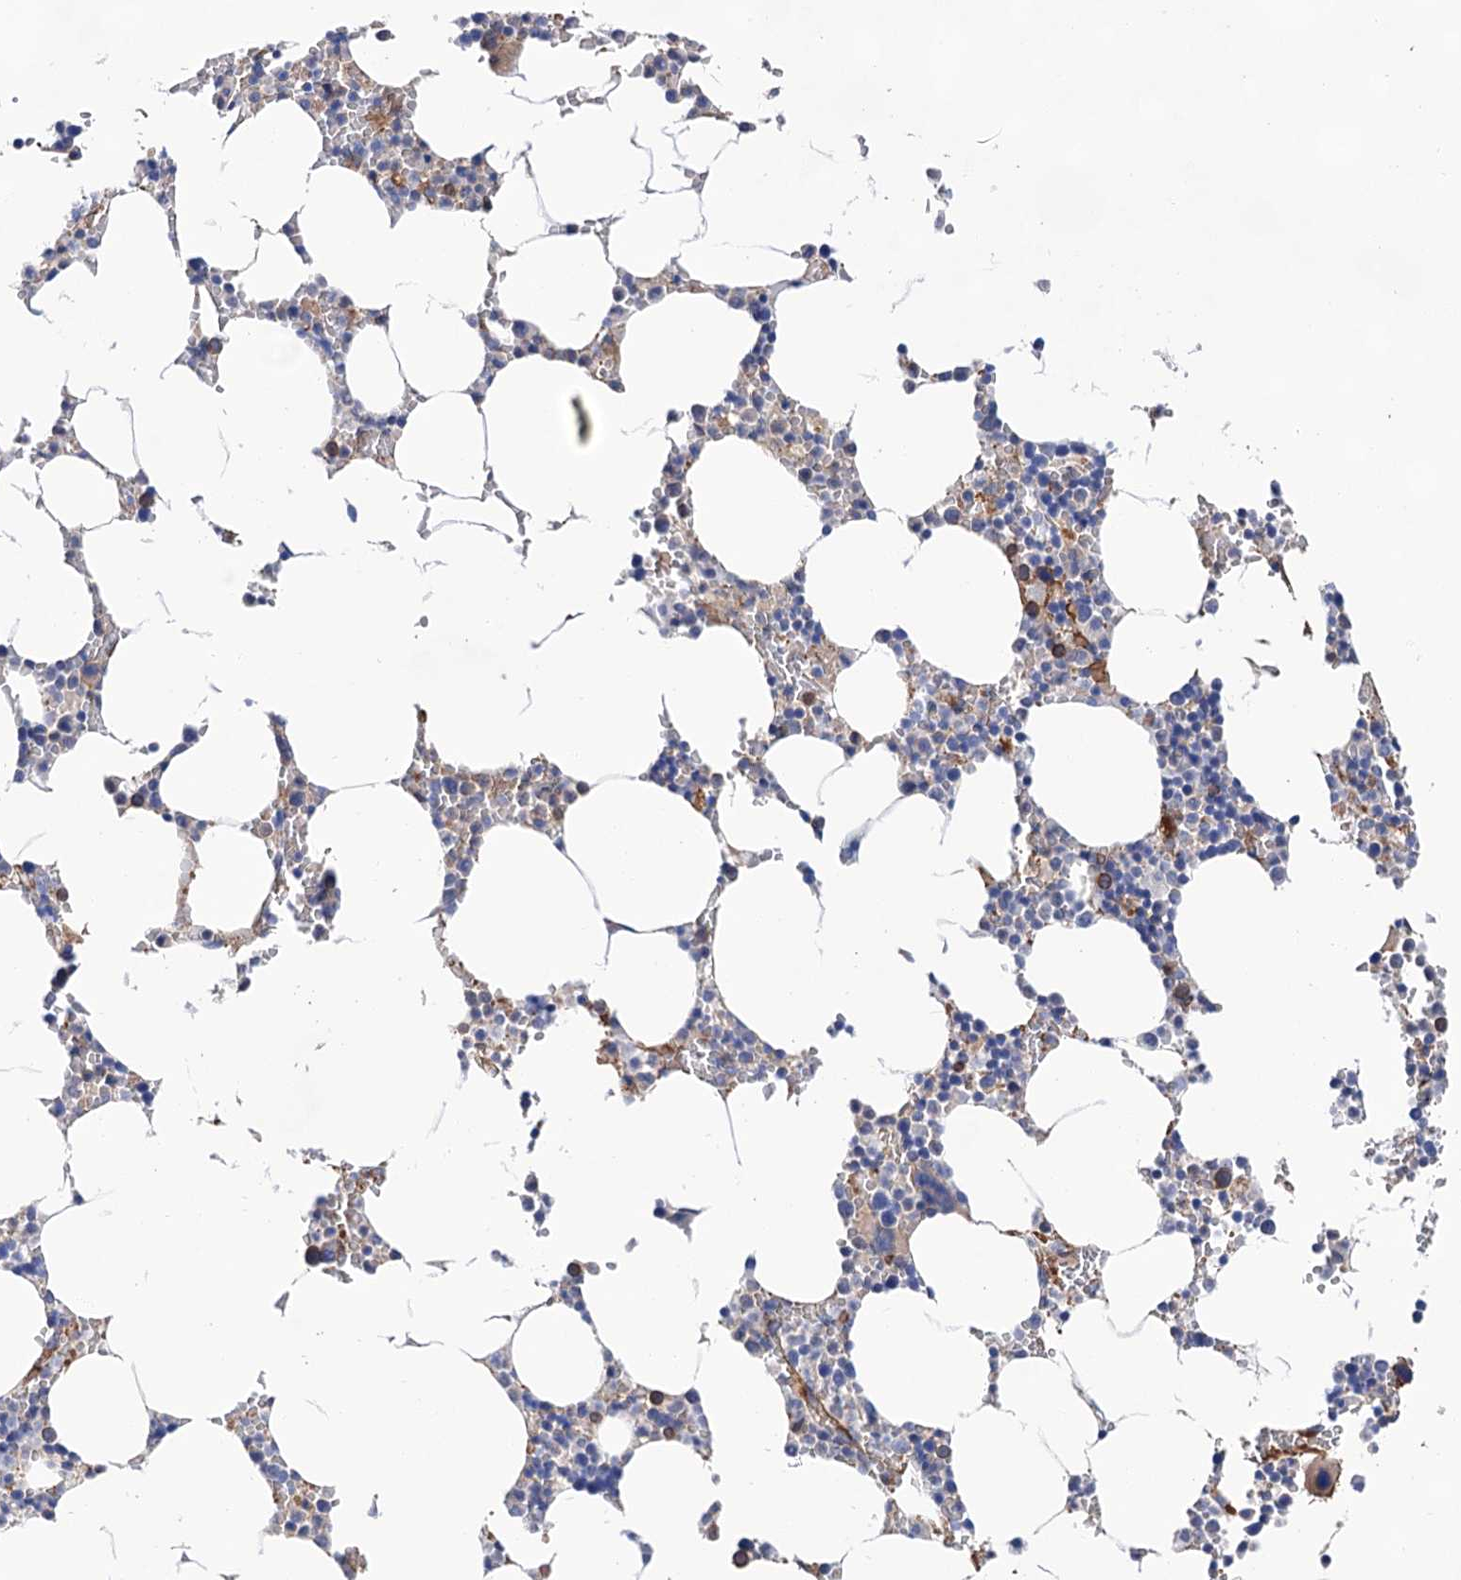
{"staining": {"intensity": "moderate", "quantity": "<25%", "location": "cytoplasmic/membranous"}, "tissue": "bone marrow", "cell_type": "Hematopoietic cells", "image_type": "normal", "snomed": [{"axis": "morphology", "description": "Normal tissue, NOS"}, {"axis": "topography", "description": "Bone marrow"}], "caption": "Immunohistochemistry (IHC) of normal bone marrow exhibits low levels of moderate cytoplasmic/membranous positivity in about <25% of hematopoietic cells. (DAB (3,3'-diaminobenzidine) = brown stain, brightfield microscopy at high magnification).", "gene": "TMTC3", "patient": {"sex": "male", "age": 70}}